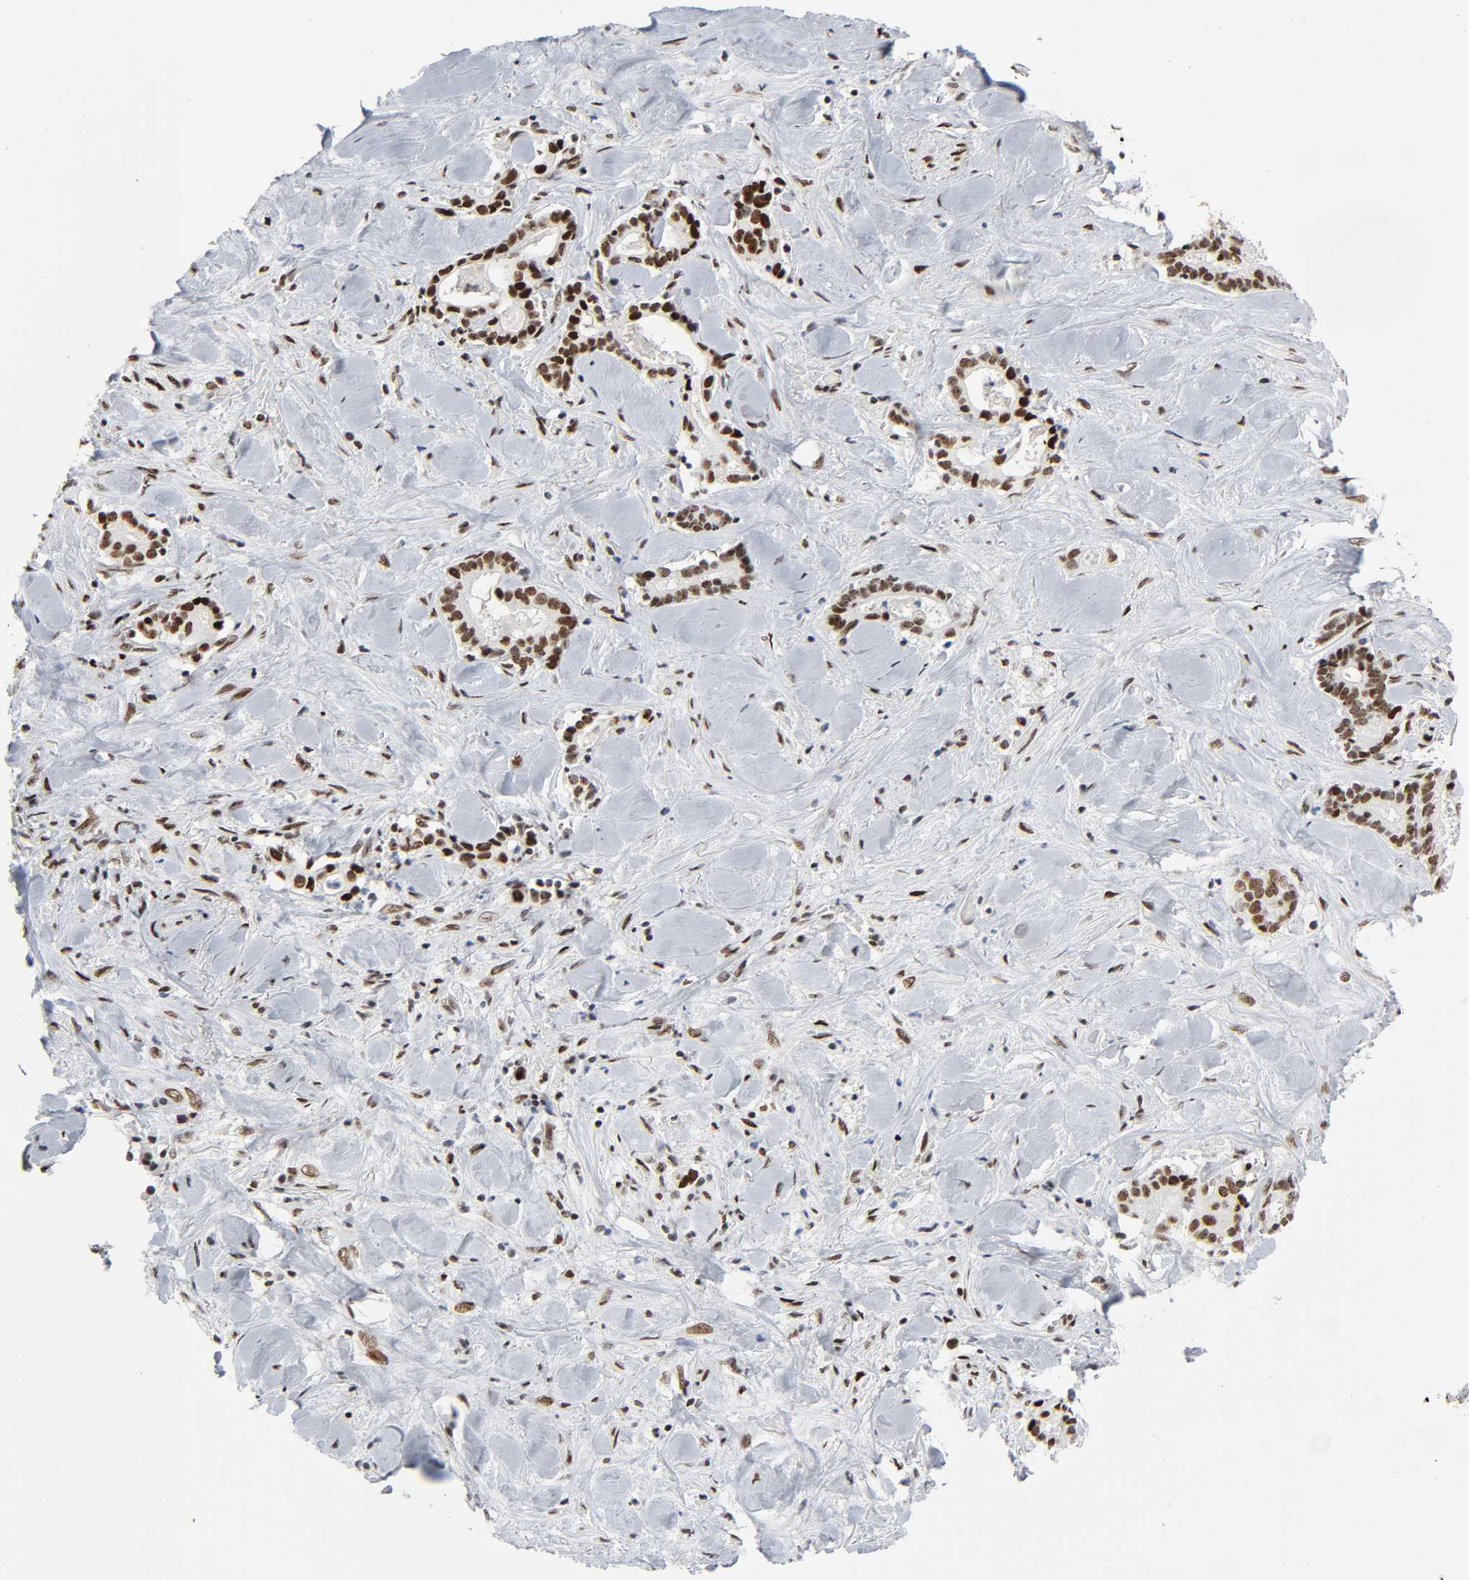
{"staining": {"intensity": "strong", "quantity": ">75%", "location": "nuclear"}, "tissue": "liver cancer", "cell_type": "Tumor cells", "image_type": "cancer", "snomed": [{"axis": "morphology", "description": "Cholangiocarcinoma"}, {"axis": "topography", "description": "Liver"}], "caption": "The photomicrograph displays immunohistochemical staining of liver cancer (cholangiocarcinoma). There is strong nuclear positivity is present in about >75% of tumor cells.", "gene": "HSF1", "patient": {"sex": "male", "age": 57}}